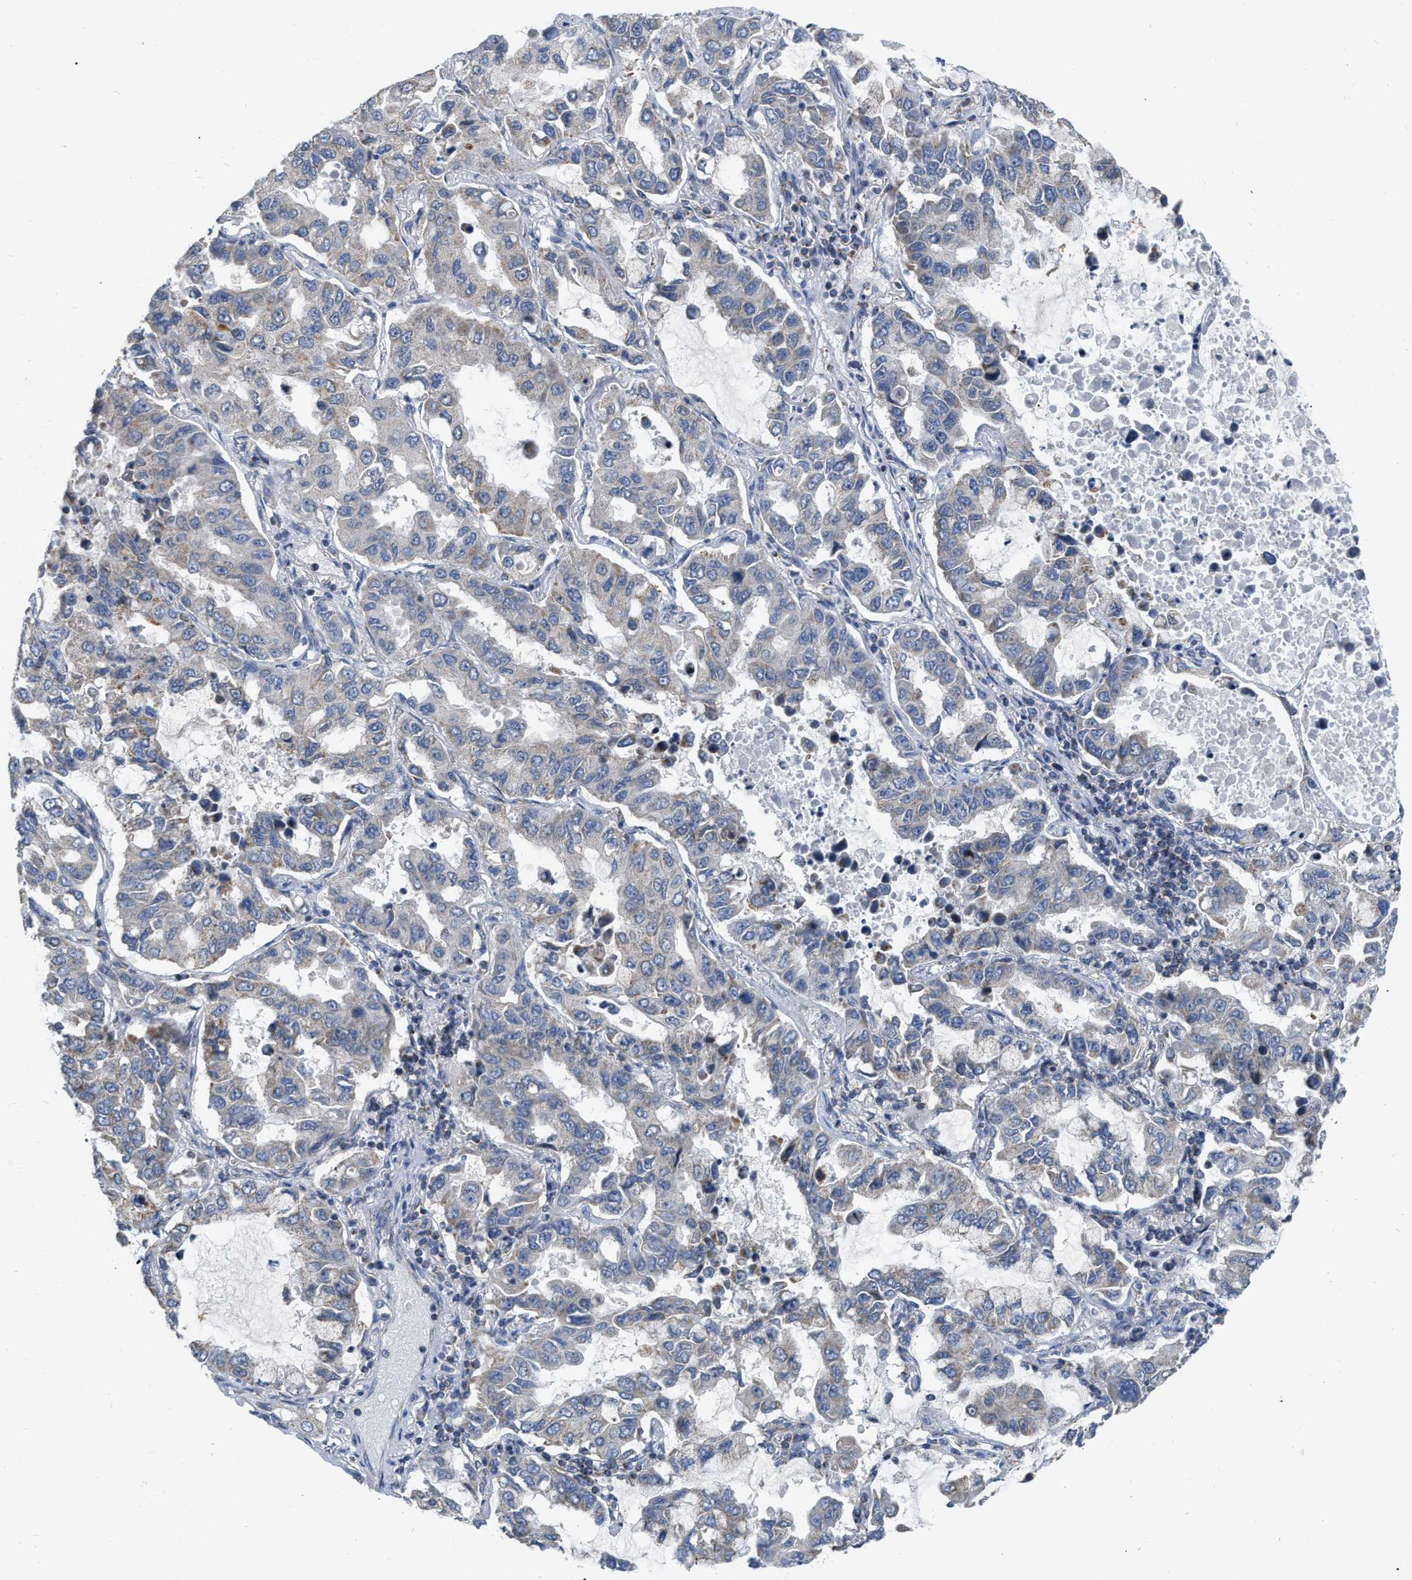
{"staining": {"intensity": "negative", "quantity": "none", "location": "none"}, "tissue": "lung cancer", "cell_type": "Tumor cells", "image_type": "cancer", "snomed": [{"axis": "morphology", "description": "Adenocarcinoma, NOS"}, {"axis": "topography", "description": "Lung"}], "caption": "Lung adenocarcinoma was stained to show a protein in brown. There is no significant staining in tumor cells. (DAB (3,3'-diaminobenzidine) IHC, high magnification).", "gene": "DDX56", "patient": {"sex": "male", "age": 64}}